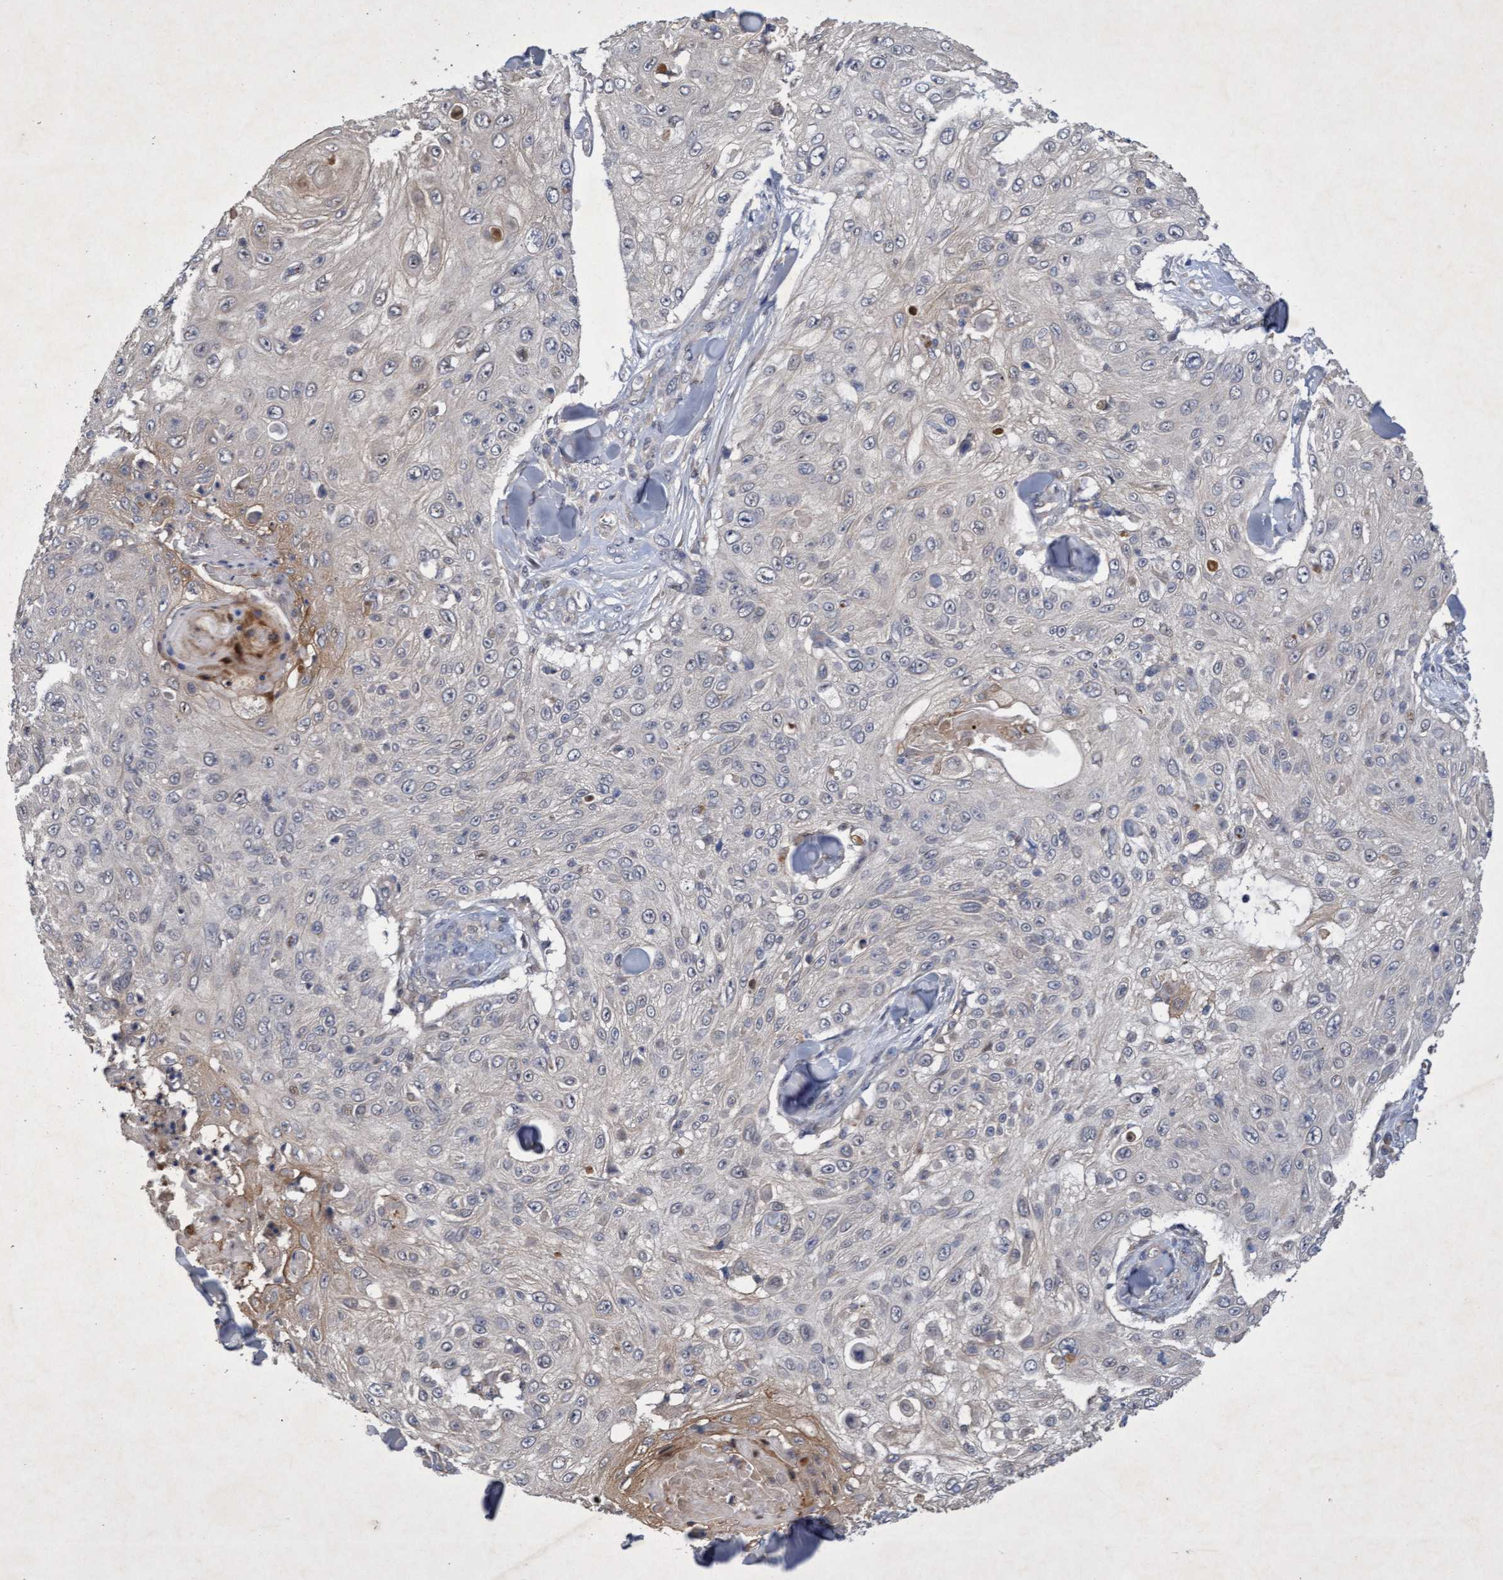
{"staining": {"intensity": "negative", "quantity": "none", "location": "none"}, "tissue": "skin cancer", "cell_type": "Tumor cells", "image_type": "cancer", "snomed": [{"axis": "morphology", "description": "Squamous cell carcinoma, NOS"}, {"axis": "topography", "description": "Skin"}], "caption": "This is an immunohistochemistry (IHC) image of squamous cell carcinoma (skin). There is no expression in tumor cells.", "gene": "ZNF677", "patient": {"sex": "male", "age": 86}}